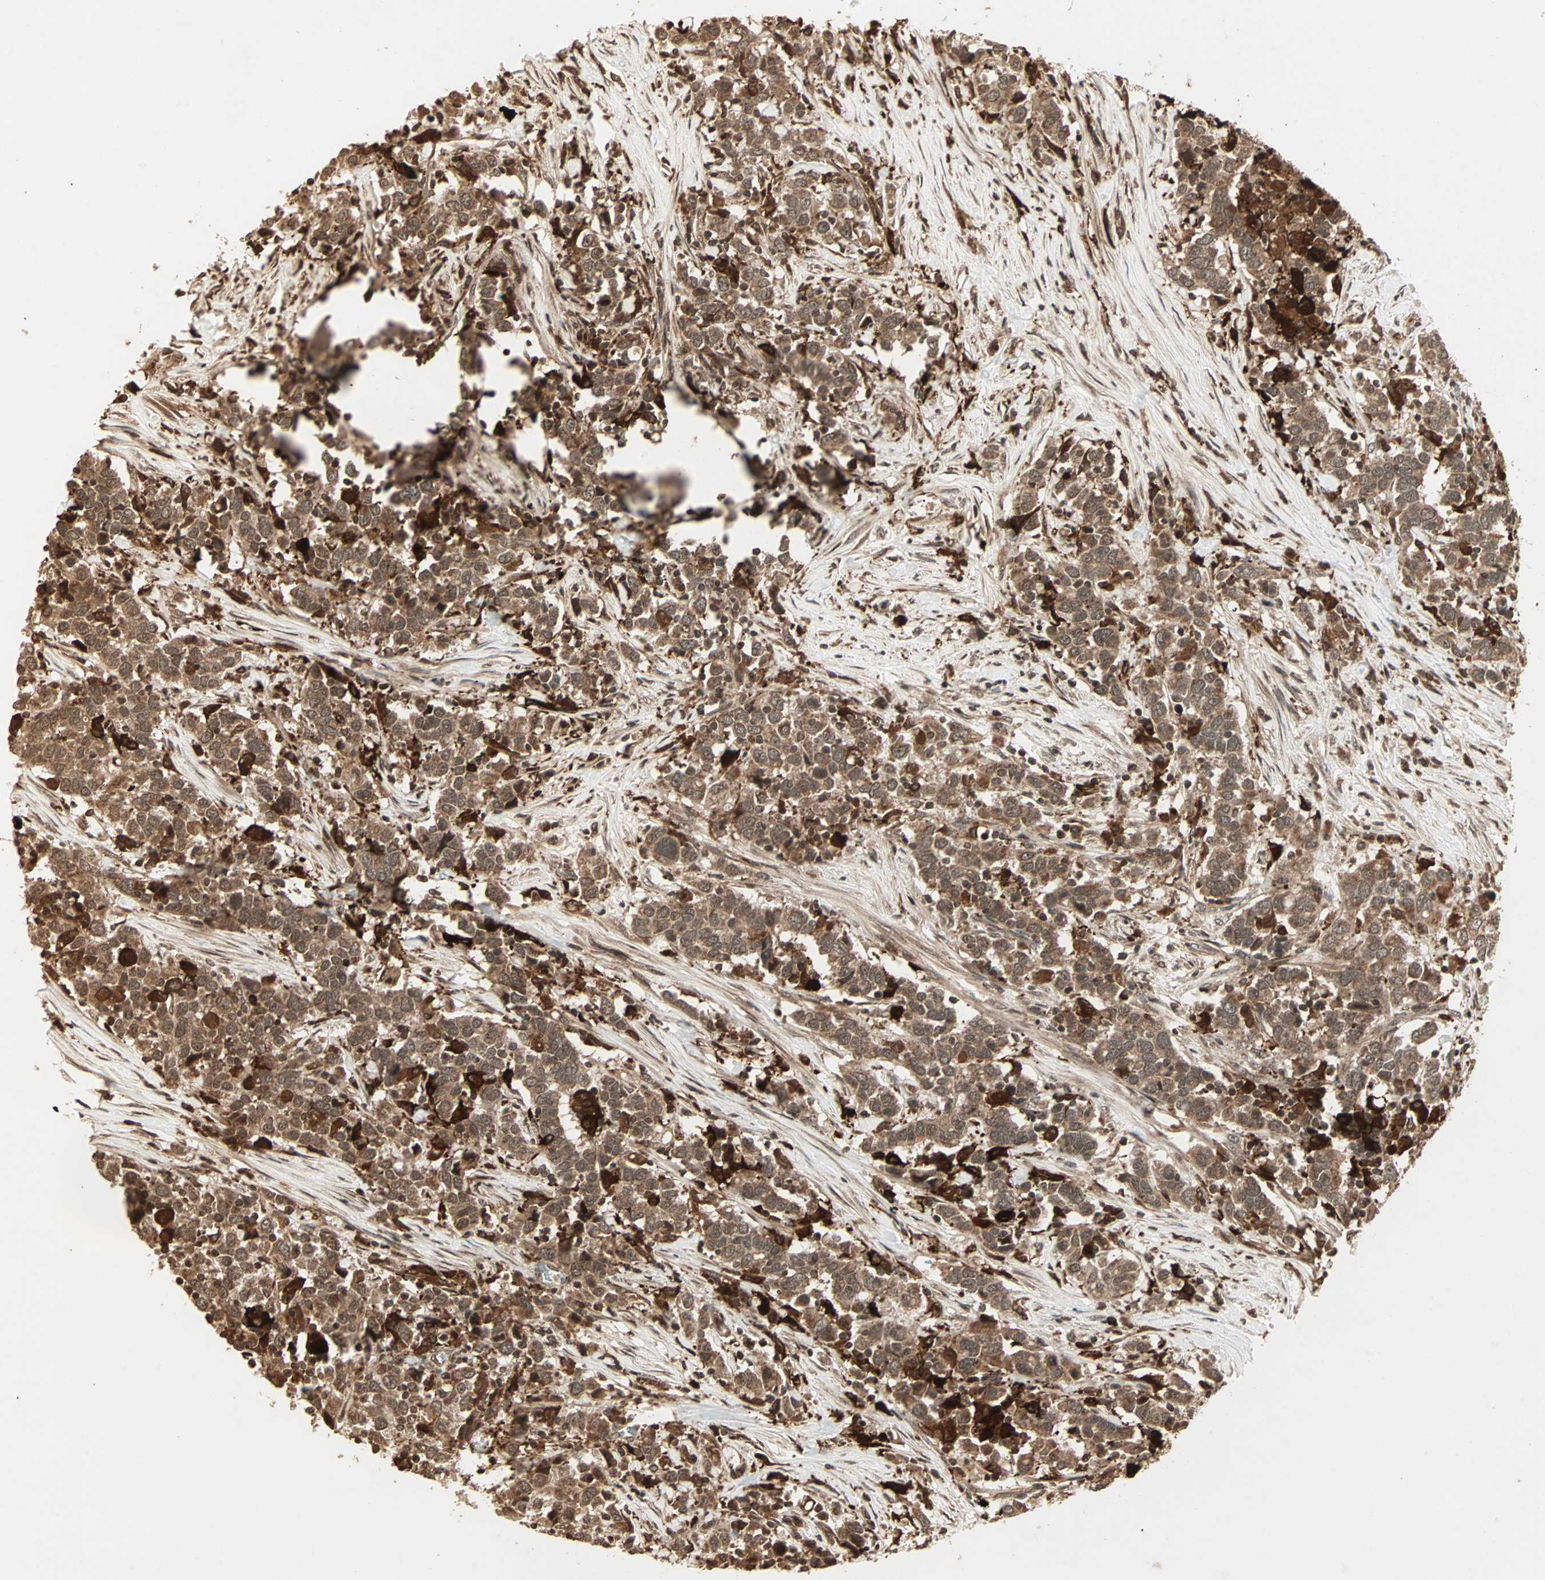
{"staining": {"intensity": "moderate", "quantity": ">75%", "location": "cytoplasmic/membranous"}, "tissue": "urothelial cancer", "cell_type": "Tumor cells", "image_type": "cancer", "snomed": [{"axis": "morphology", "description": "Urothelial carcinoma, High grade"}, {"axis": "topography", "description": "Urinary bladder"}], "caption": "A high-resolution photomicrograph shows immunohistochemistry staining of urothelial cancer, which displays moderate cytoplasmic/membranous positivity in approximately >75% of tumor cells.", "gene": "RFFL", "patient": {"sex": "male", "age": 61}}